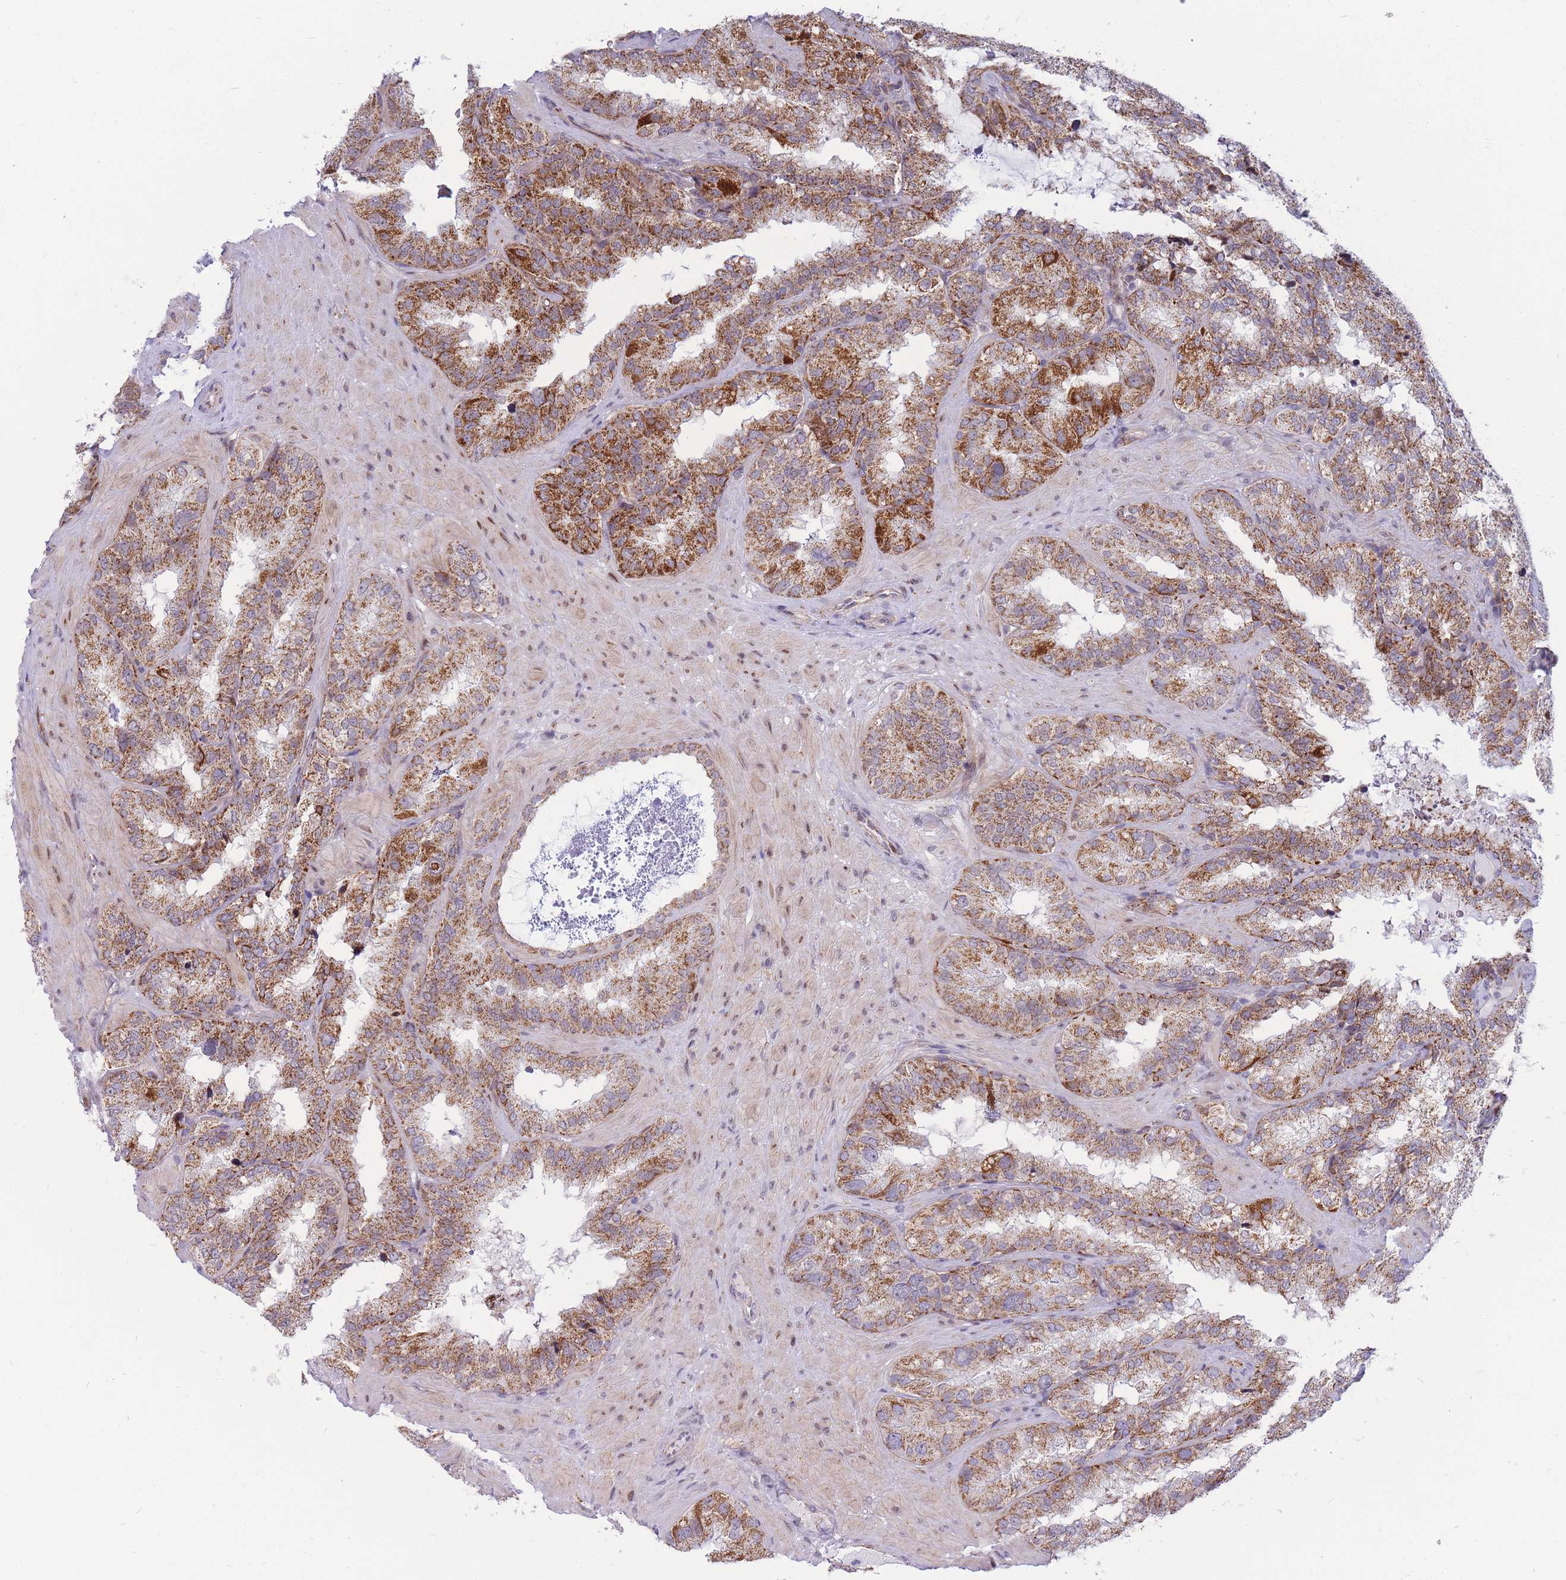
{"staining": {"intensity": "strong", "quantity": "25%-75%", "location": "cytoplasmic/membranous"}, "tissue": "seminal vesicle", "cell_type": "Glandular cells", "image_type": "normal", "snomed": [{"axis": "morphology", "description": "Normal tissue, NOS"}, {"axis": "topography", "description": "Seminal veicle"}], "caption": "Unremarkable seminal vesicle reveals strong cytoplasmic/membranous positivity in approximately 25%-75% of glandular cells, visualized by immunohistochemistry. (IHC, brightfield microscopy, high magnification).", "gene": "HSPE1", "patient": {"sex": "male", "age": 58}}